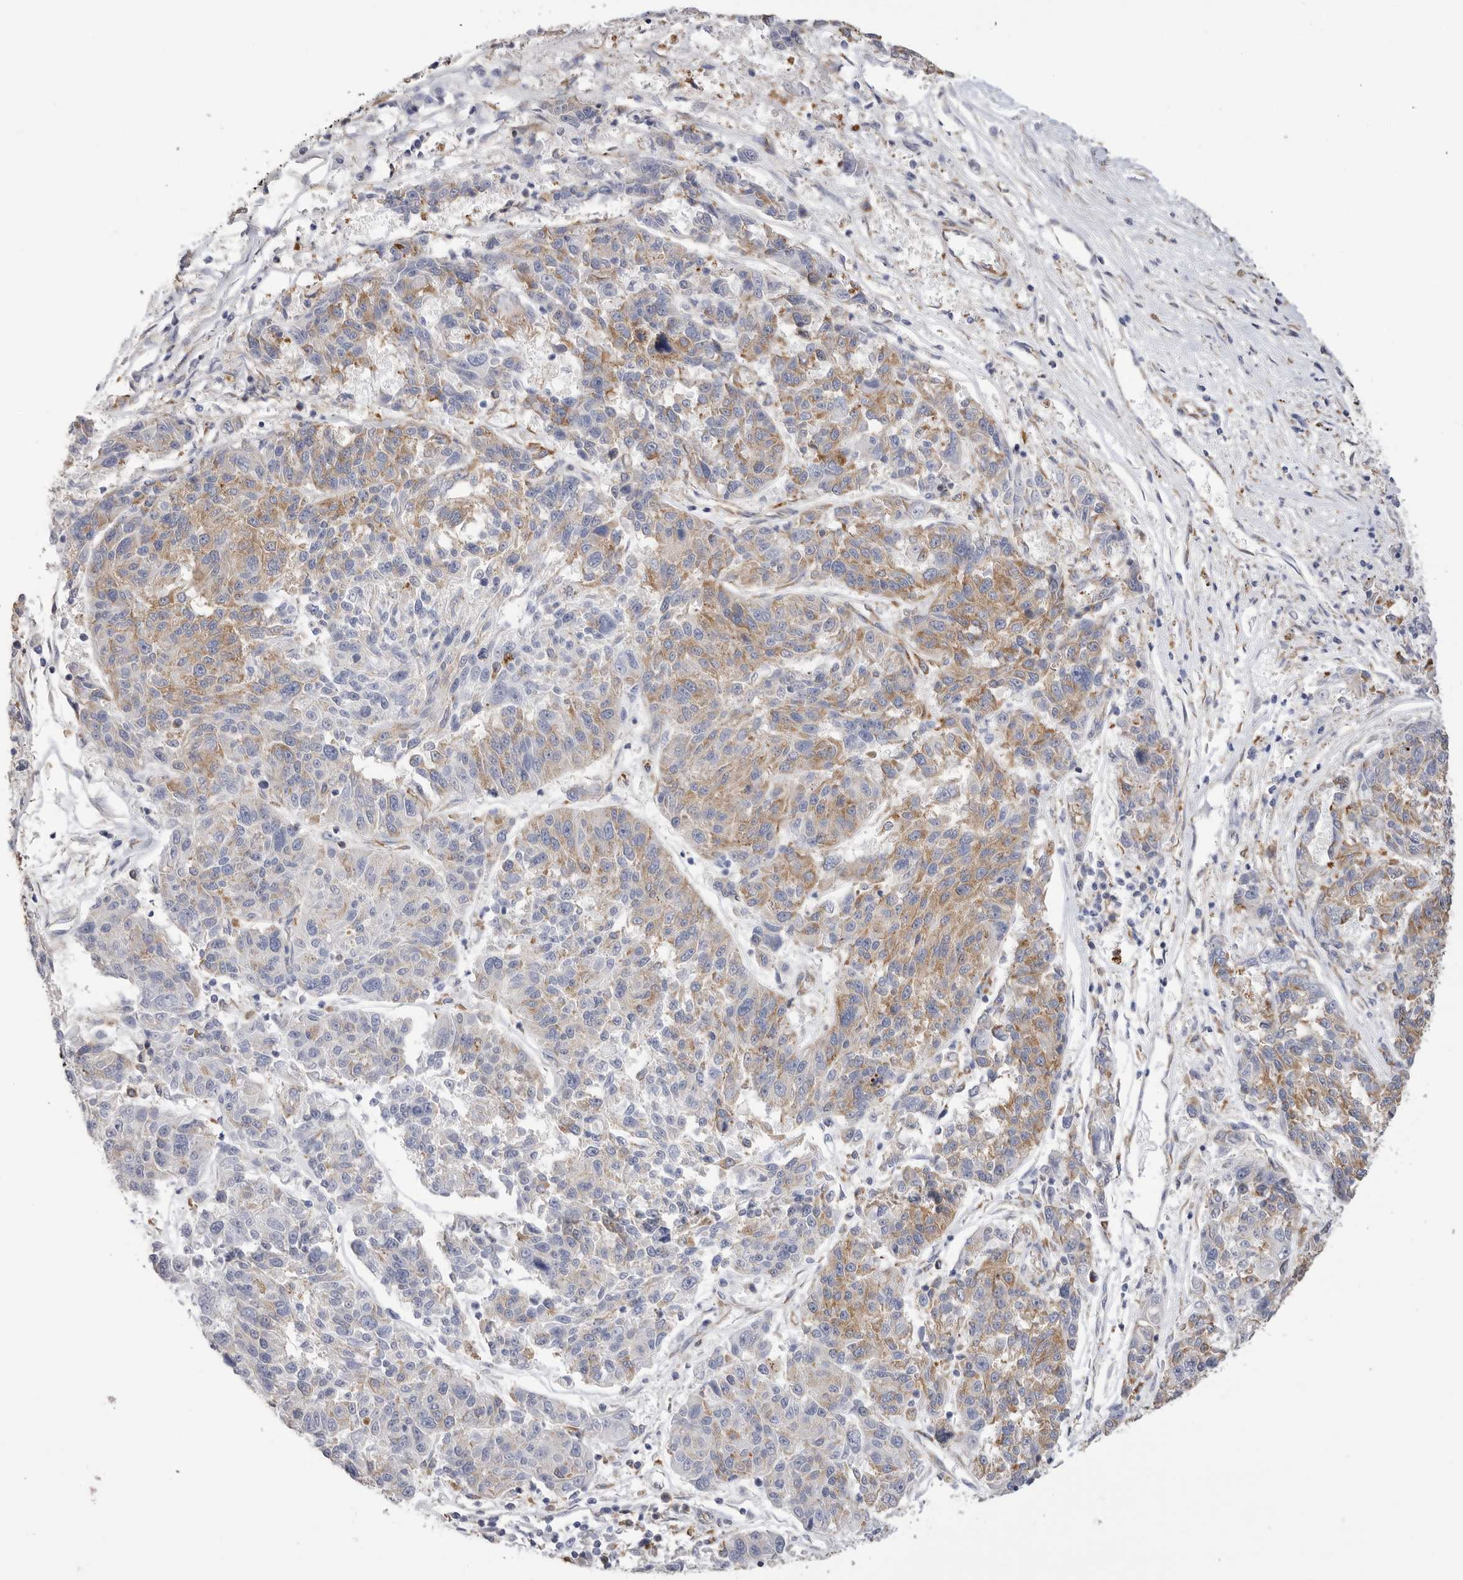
{"staining": {"intensity": "moderate", "quantity": ">75%", "location": "cytoplasmic/membranous"}, "tissue": "melanoma", "cell_type": "Tumor cells", "image_type": "cancer", "snomed": [{"axis": "morphology", "description": "Malignant melanoma, NOS"}, {"axis": "topography", "description": "Skin"}], "caption": "Immunohistochemical staining of human melanoma shows medium levels of moderate cytoplasmic/membranous positivity in about >75% of tumor cells. The staining was performed using DAB (3,3'-diaminobenzidine) to visualize the protein expression in brown, while the nuclei were stained in blue with hematoxylin (Magnification: 20x).", "gene": "SERBP1", "patient": {"sex": "male", "age": 53}}